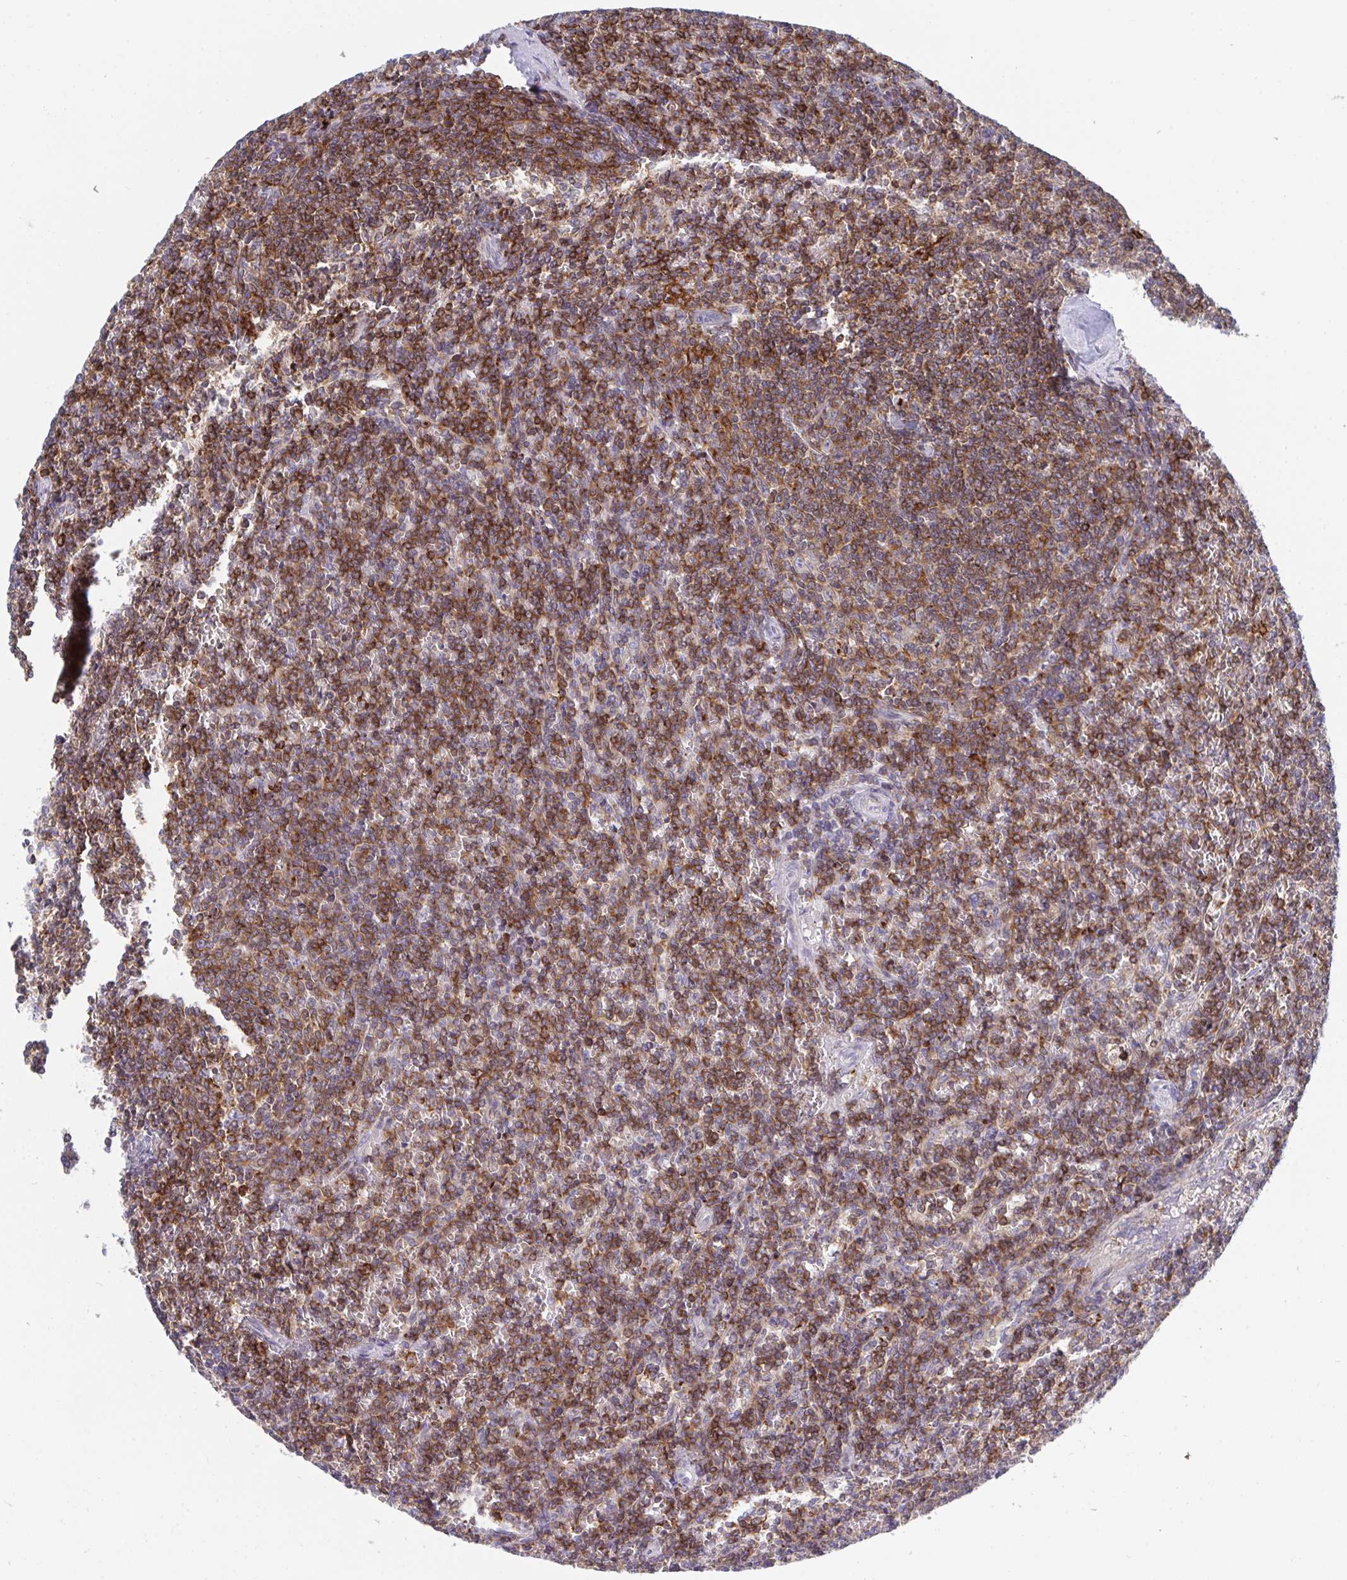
{"staining": {"intensity": "strong", "quantity": ">75%", "location": "cytoplasmic/membranous"}, "tissue": "lymphoma", "cell_type": "Tumor cells", "image_type": "cancer", "snomed": [{"axis": "morphology", "description": "Malignant lymphoma, non-Hodgkin's type, Low grade"}, {"axis": "topography", "description": "Spleen"}], "caption": "Protein staining of low-grade malignant lymphoma, non-Hodgkin's type tissue exhibits strong cytoplasmic/membranous expression in approximately >75% of tumor cells. (DAB = brown stain, brightfield microscopy at high magnification).", "gene": "FRMD3", "patient": {"sex": "male", "age": 78}}